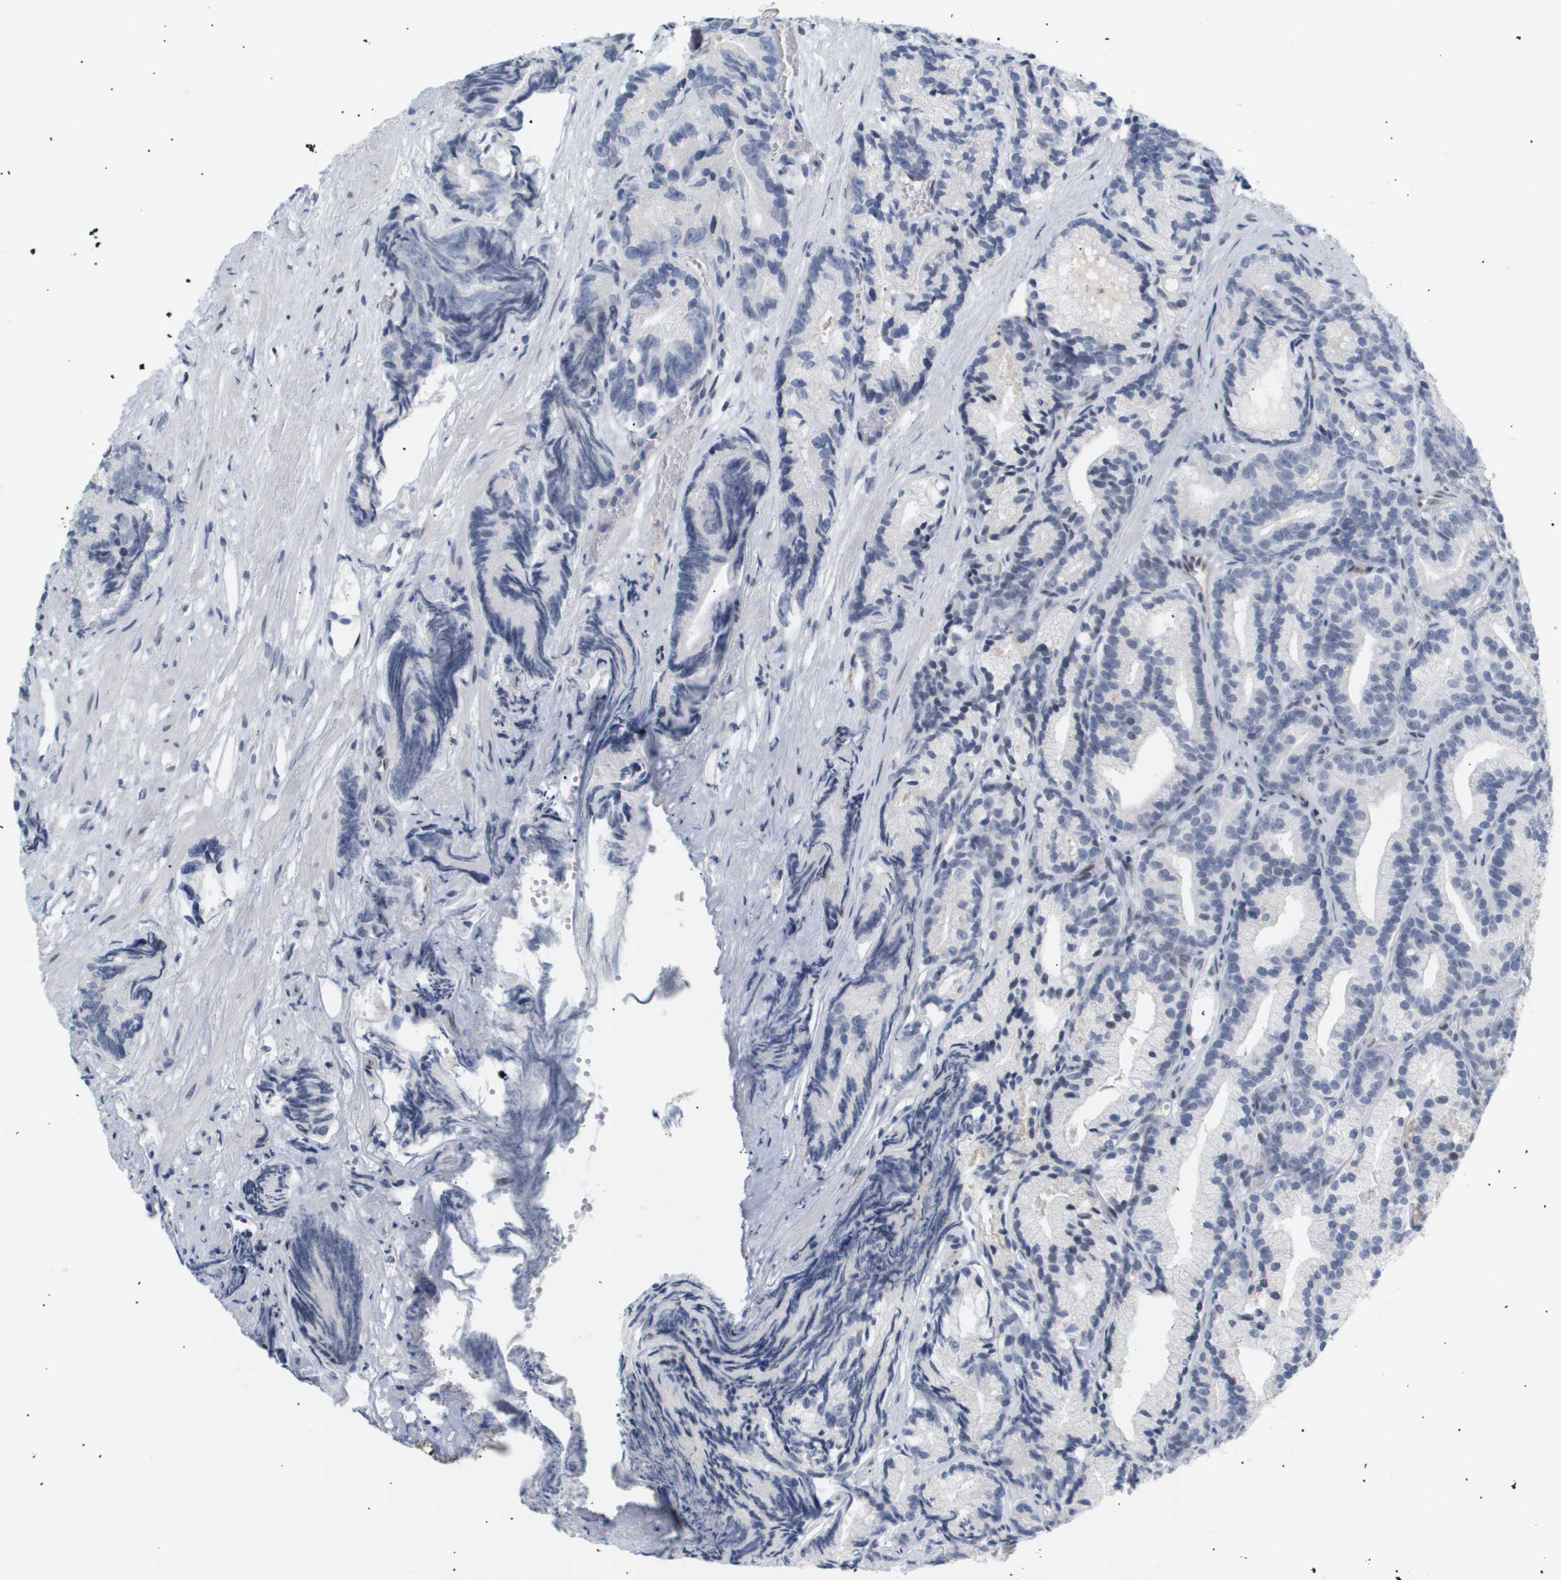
{"staining": {"intensity": "negative", "quantity": "none", "location": "none"}, "tissue": "prostate cancer", "cell_type": "Tumor cells", "image_type": "cancer", "snomed": [{"axis": "morphology", "description": "Adenocarcinoma, Low grade"}, {"axis": "topography", "description": "Prostate"}], "caption": "DAB (3,3'-diaminobenzidine) immunohistochemical staining of human prostate cancer (adenocarcinoma (low-grade)) demonstrates no significant positivity in tumor cells.", "gene": "PPARD", "patient": {"sex": "male", "age": 89}}